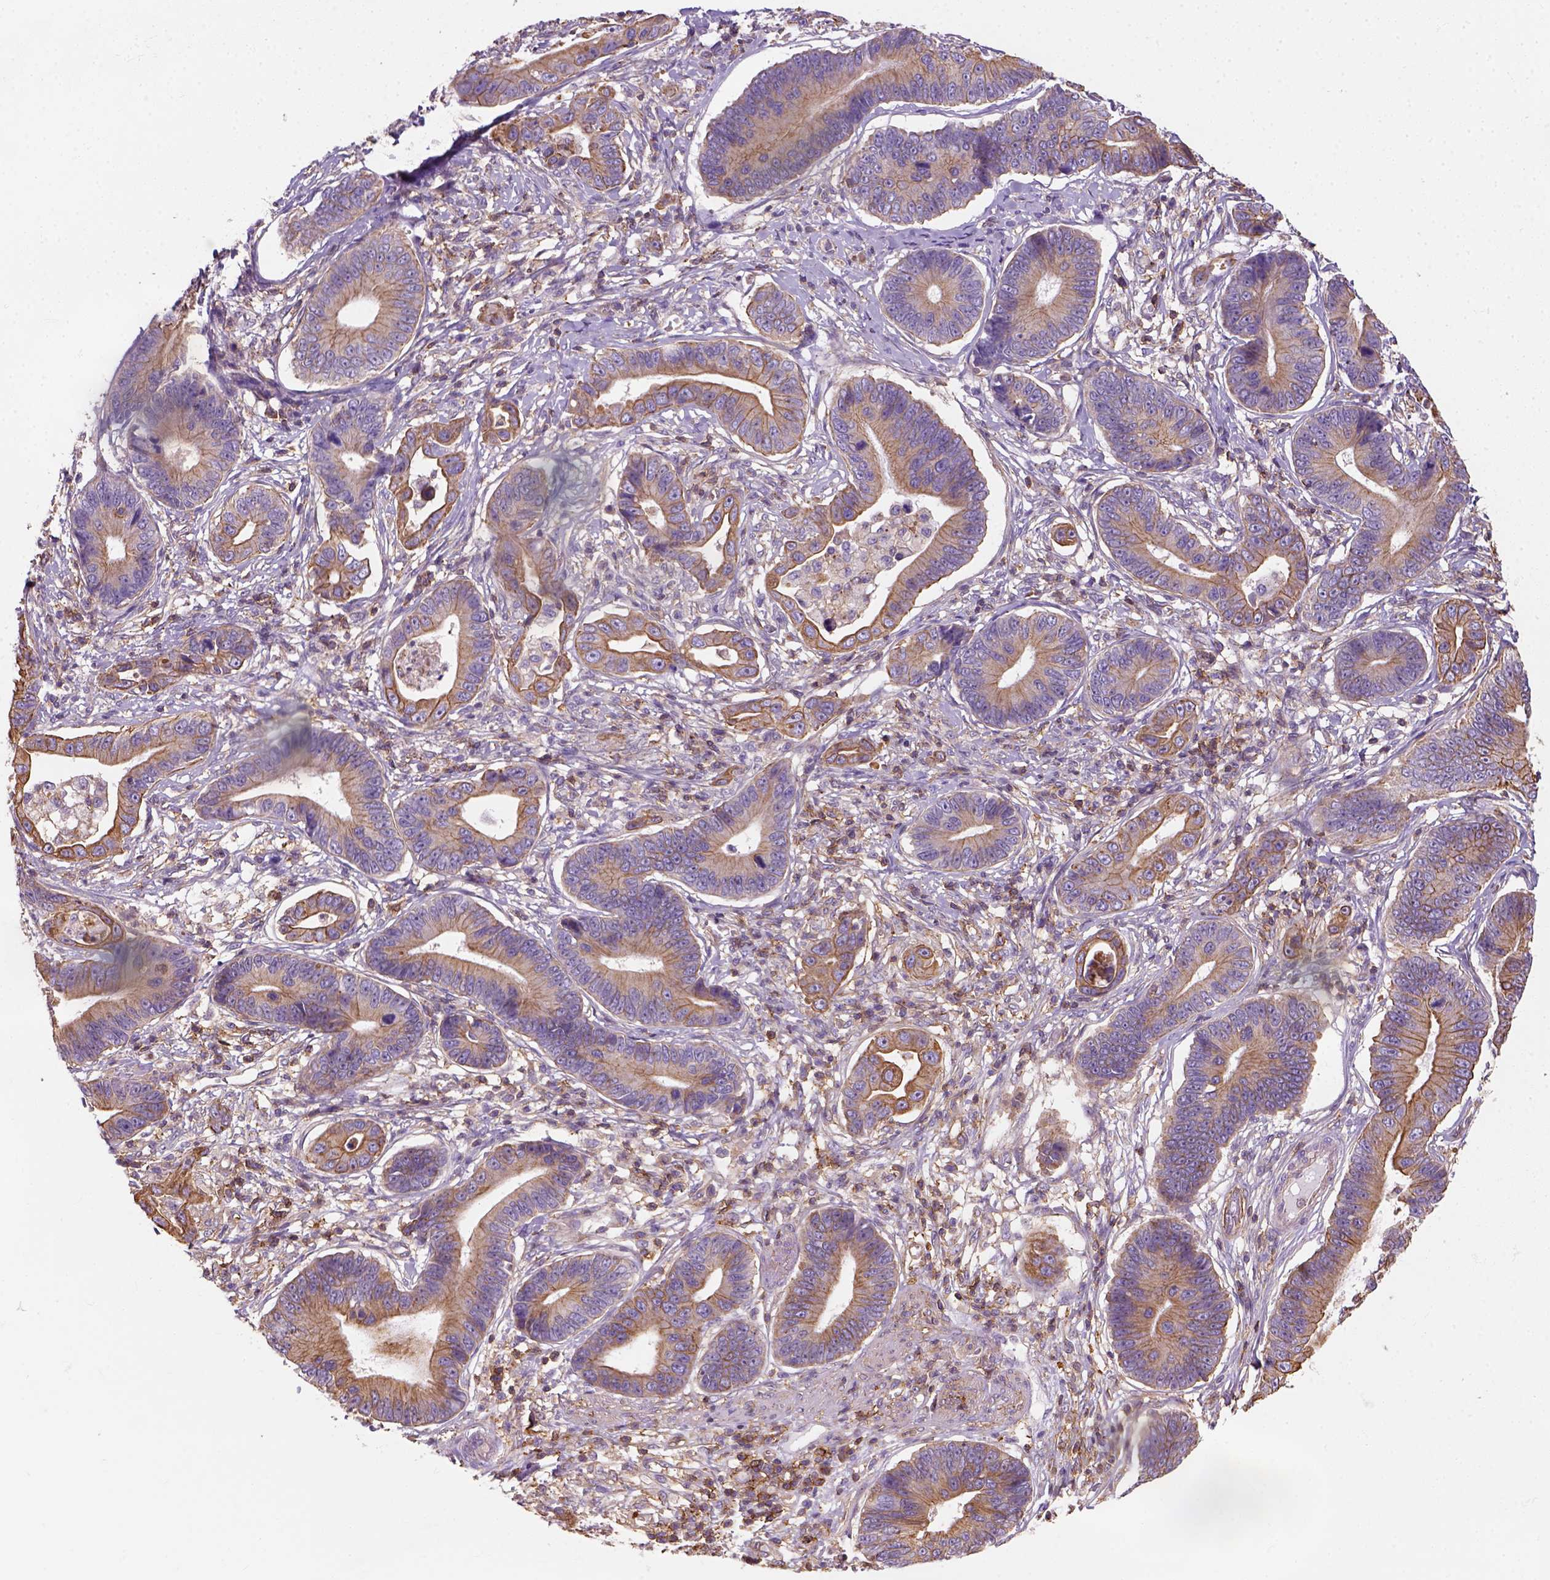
{"staining": {"intensity": "moderate", "quantity": ">75%", "location": "cytoplasmic/membranous"}, "tissue": "stomach cancer", "cell_type": "Tumor cells", "image_type": "cancer", "snomed": [{"axis": "morphology", "description": "Adenocarcinoma, NOS"}, {"axis": "topography", "description": "Stomach"}], "caption": "Tumor cells display medium levels of moderate cytoplasmic/membranous expression in about >75% of cells in human adenocarcinoma (stomach).", "gene": "GPRC5D", "patient": {"sex": "male", "age": 84}}